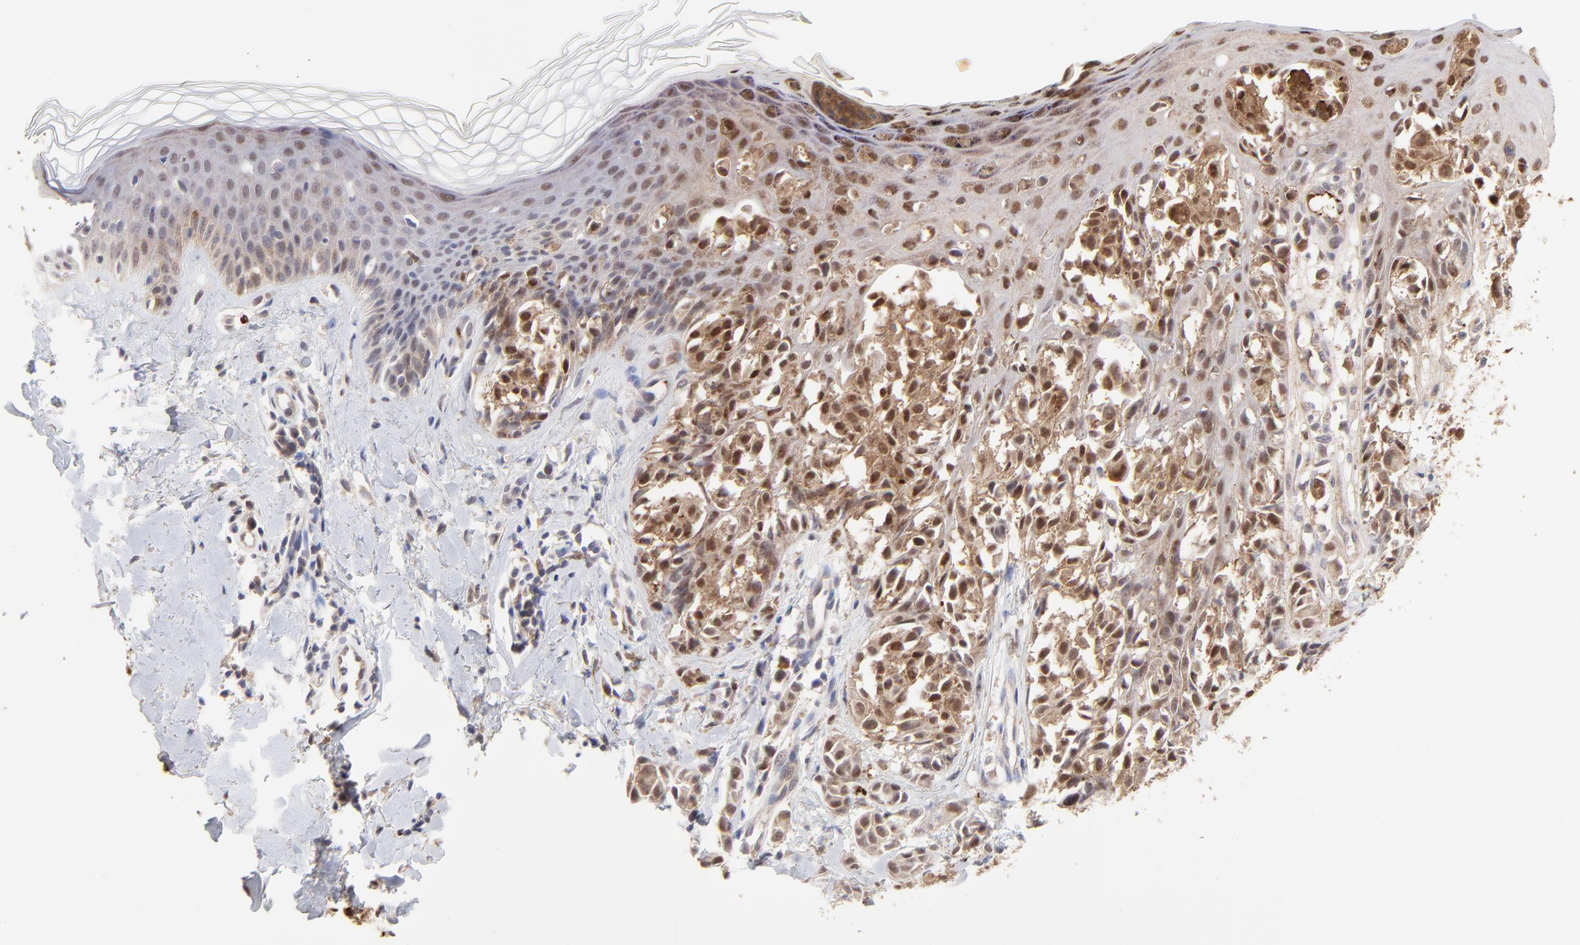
{"staining": {"intensity": "moderate", "quantity": ">75%", "location": "cytoplasmic/membranous,nuclear"}, "tissue": "melanoma", "cell_type": "Tumor cells", "image_type": "cancer", "snomed": [{"axis": "morphology", "description": "Malignant melanoma, NOS"}, {"axis": "topography", "description": "Skin"}], "caption": "Immunohistochemistry (IHC) image of neoplastic tissue: malignant melanoma stained using immunohistochemistry (IHC) shows medium levels of moderate protein expression localized specifically in the cytoplasmic/membranous and nuclear of tumor cells, appearing as a cytoplasmic/membranous and nuclear brown color.", "gene": "PSMD14", "patient": {"sex": "female", "age": 38}}